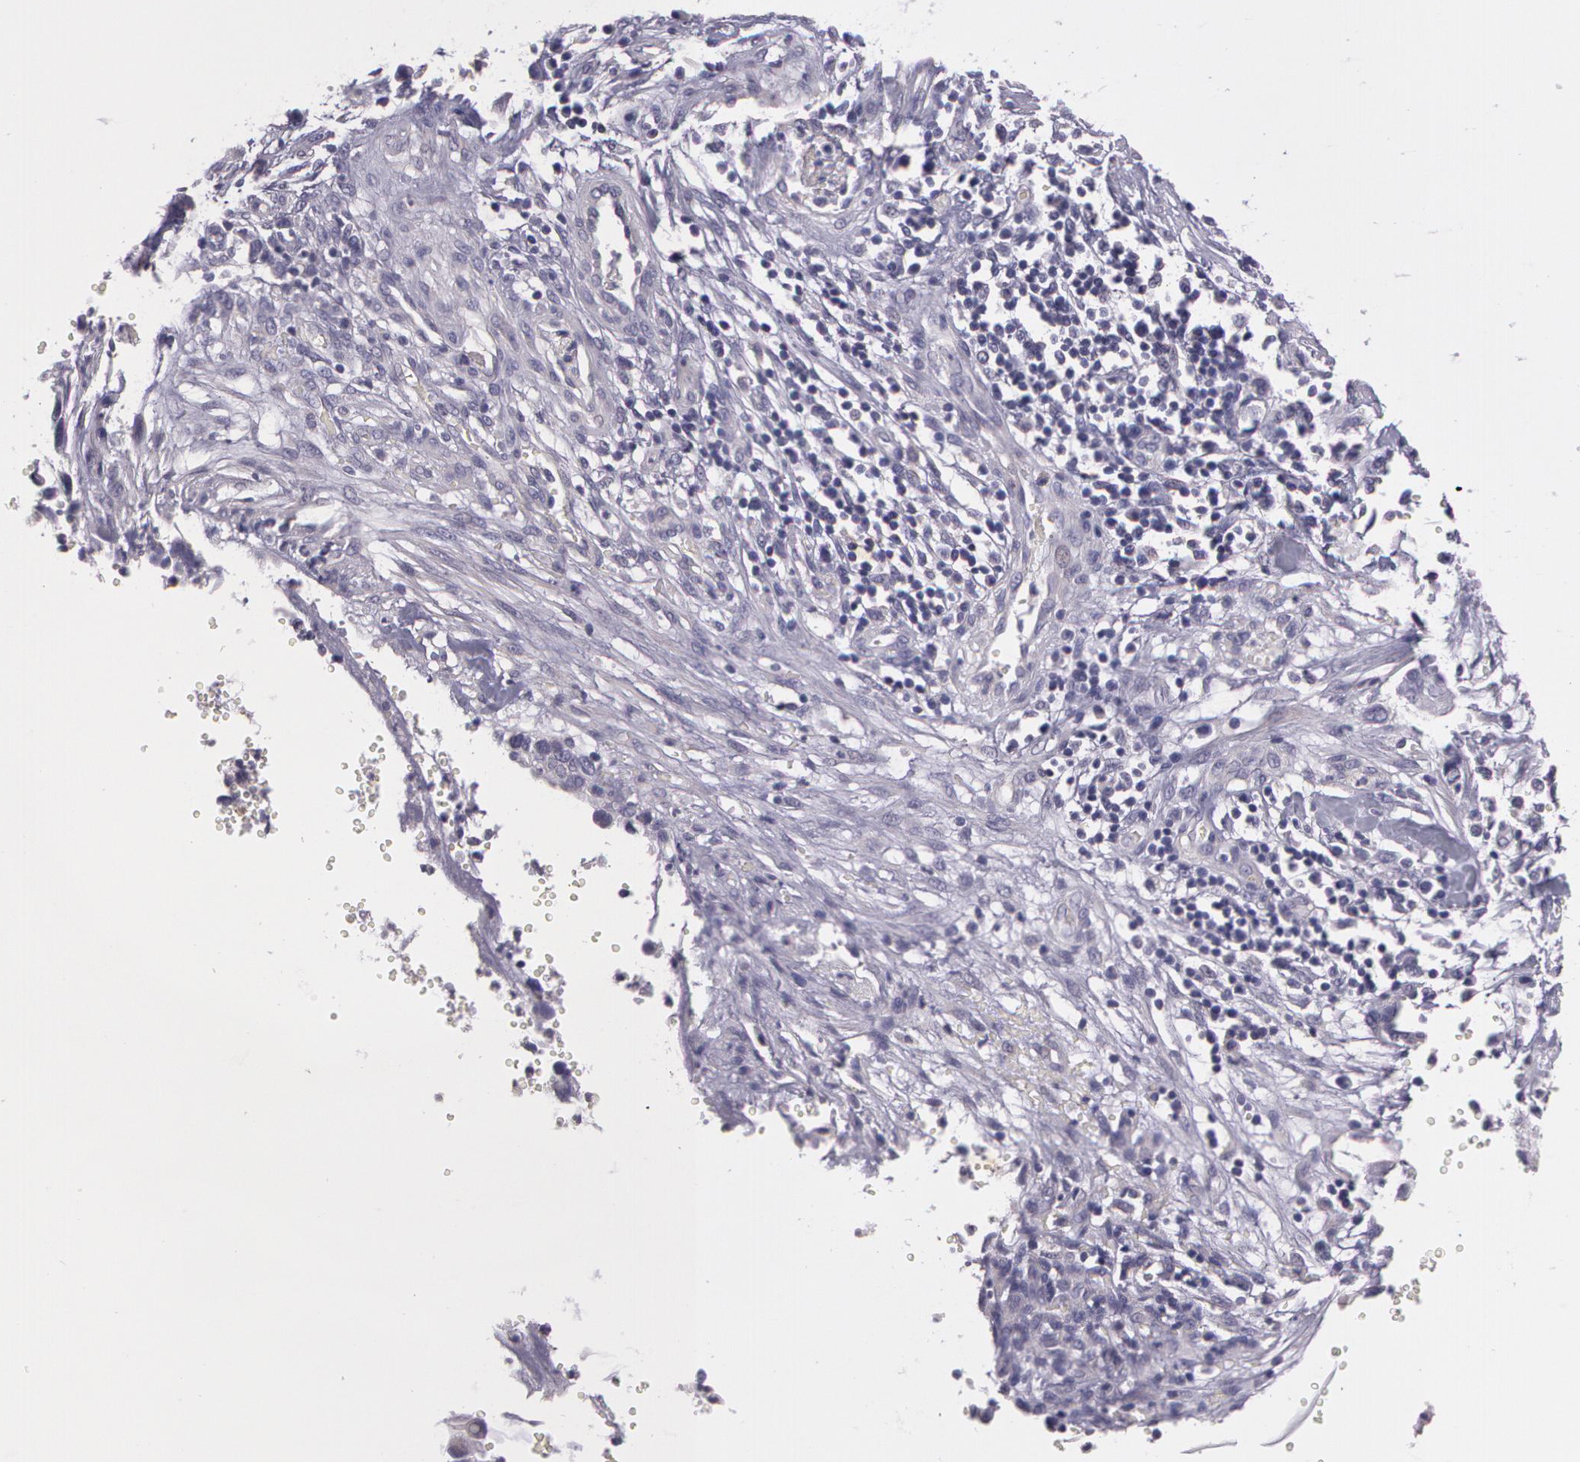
{"staining": {"intensity": "negative", "quantity": "none", "location": "none"}, "tissue": "cervical cancer", "cell_type": "Tumor cells", "image_type": "cancer", "snomed": [{"axis": "morphology", "description": "Normal tissue, NOS"}, {"axis": "morphology", "description": "Squamous cell carcinoma, NOS"}, {"axis": "topography", "description": "Cervix"}], "caption": "The histopathology image reveals no staining of tumor cells in squamous cell carcinoma (cervical). Nuclei are stained in blue.", "gene": "G2E3", "patient": {"sex": "female", "age": 45}}